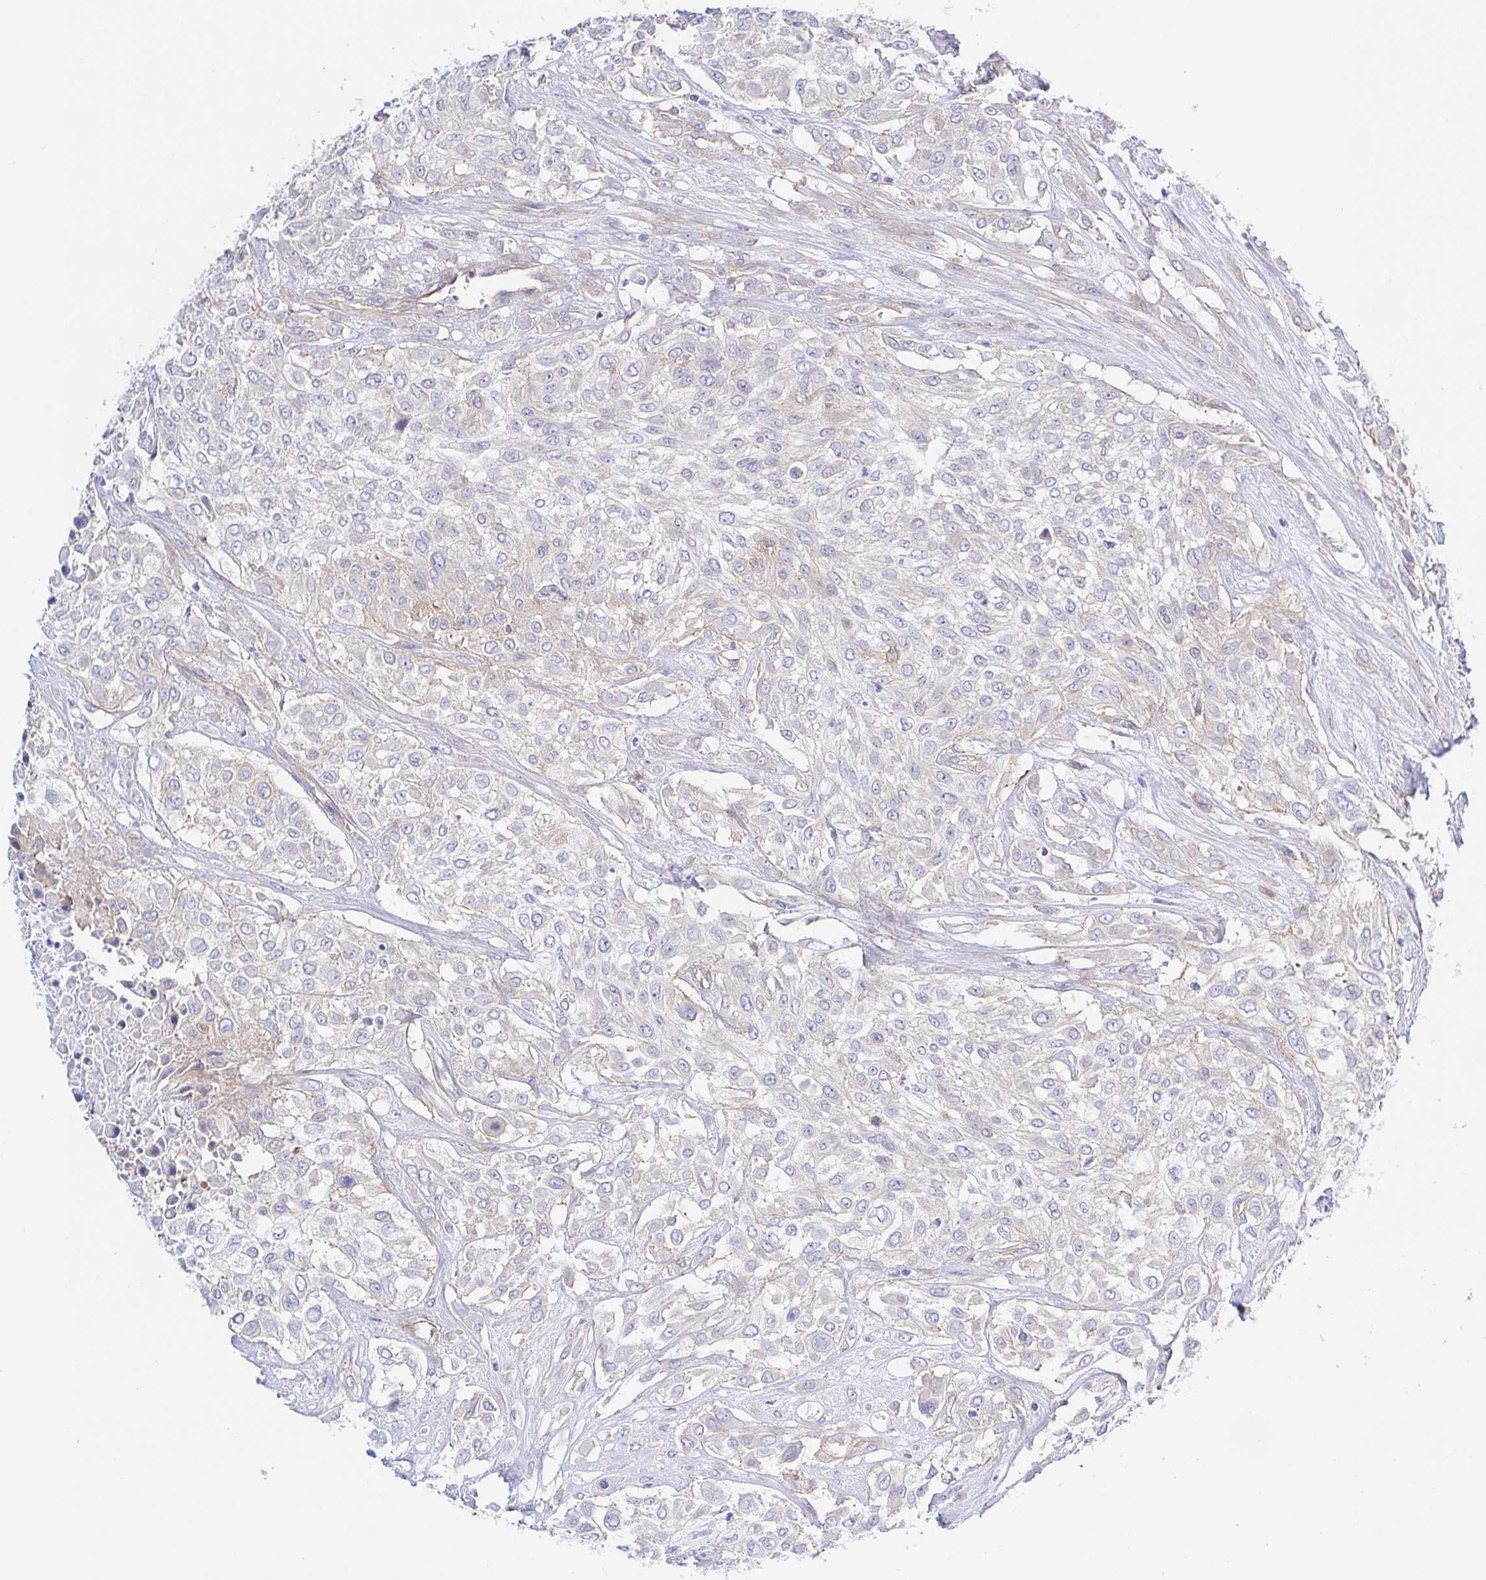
{"staining": {"intensity": "weak", "quantity": "<25%", "location": "cytoplasmic/membranous"}, "tissue": "urothelial cancer", "cell_type": "Tumor cells", "image_type": "cancer", "snomed": [{"axis": "morphology", "description": "Urothelial carcinoma, High grade"}, {"axis": "topography", "description": "Urinary bladder"}], "caption": "Immunohistochemistry micrograph of neoplastic tissue: urothelial carcinoma (high-grade) stained with DAB reveals no significant protein expression in tumor cells.", "gene": "ARL4D", "patient": {"sex": "male", "age": 57}}